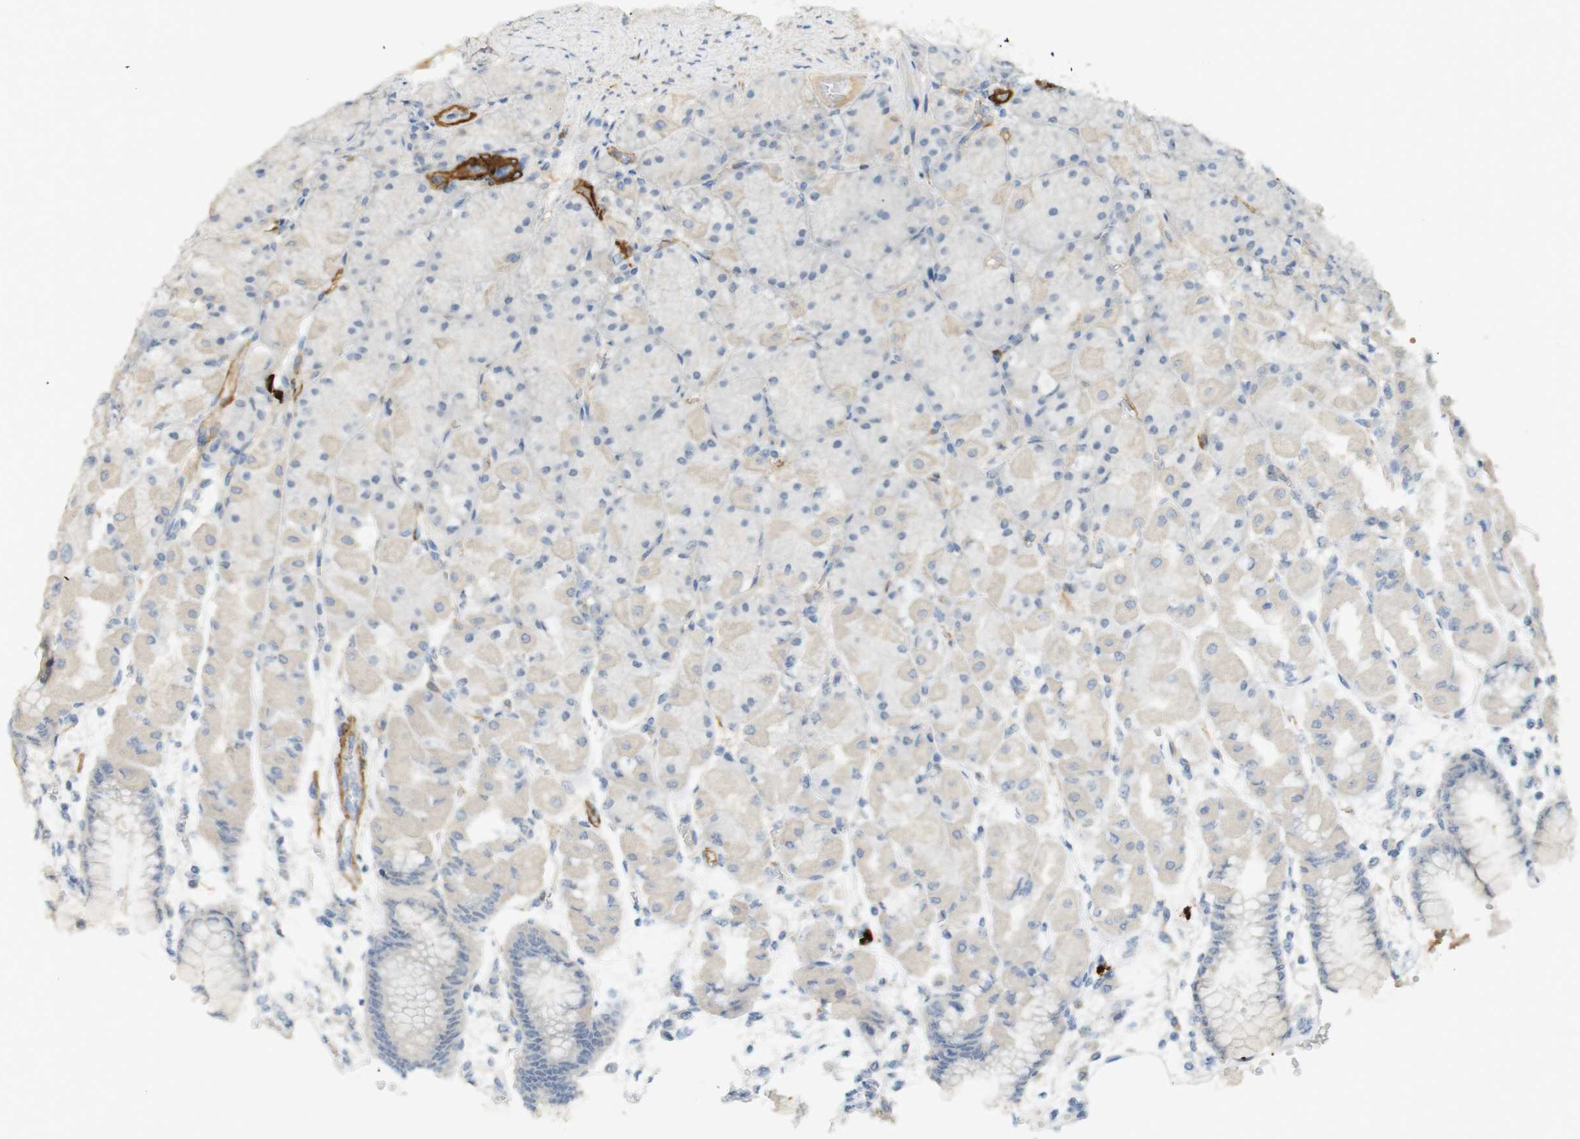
{"staining": {"intensity": "weak", "quantity": "<25%", "location": "cytoplasmic/membranous"}, "tissue": "stomach", "cell_type": "Glandular cells", "image_type": "normal", "snomed": [{"axis": "morphology", "description": "Normal tissue, NOS"}, {"axis": "topography", "description": "Stomach, upper"}], "caption": "IHC of benign stomach exhibits no positivity in glandular cells.", "gene": "PDE3A", "patient": {"sex": "female", "age": 56}}